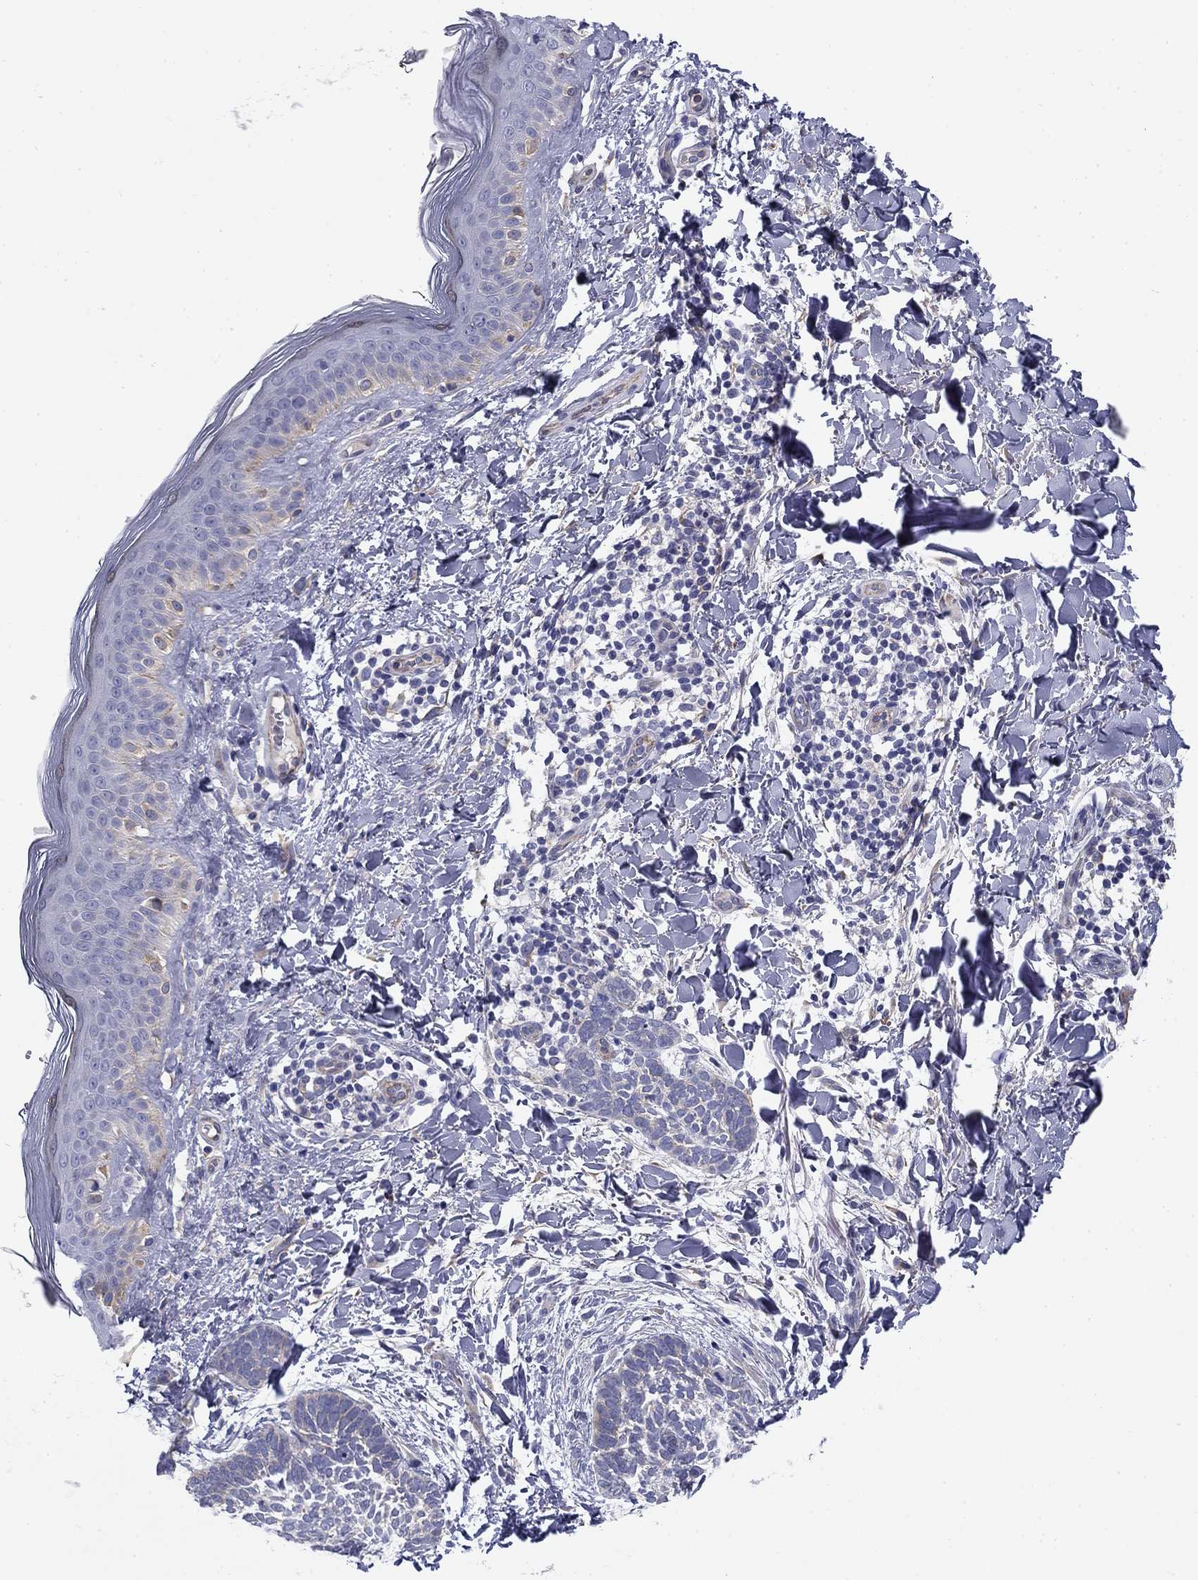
{"staining": {"intensity": "weak", "quantity": "25%-75%", "location": "cytoplasmic/membranous"}, "tissue": "skin cancer", "cell_type": "Tumor cells", "image_type": "cancer", "snomed": [{"axis": "morphology", "description": "Normal tissue, NOS"}, {"axis": "morphology", "description": "Basal cell carcinoma"}, {"axis": "topography", "description": "Skin"}], "caption": "Immunohistochemical staining of skin basal cell carcinoma reveals weak cytoplasmic/membranous protein expression in about 25%-75% of tumor cells. The staining is performed using DAB brown chromogen to label protein expression. The nuclei are counter-stained blue using hematoxylin.", "gene": "SEPTIN3", "patient": {"sex": "male", "age": 46}}